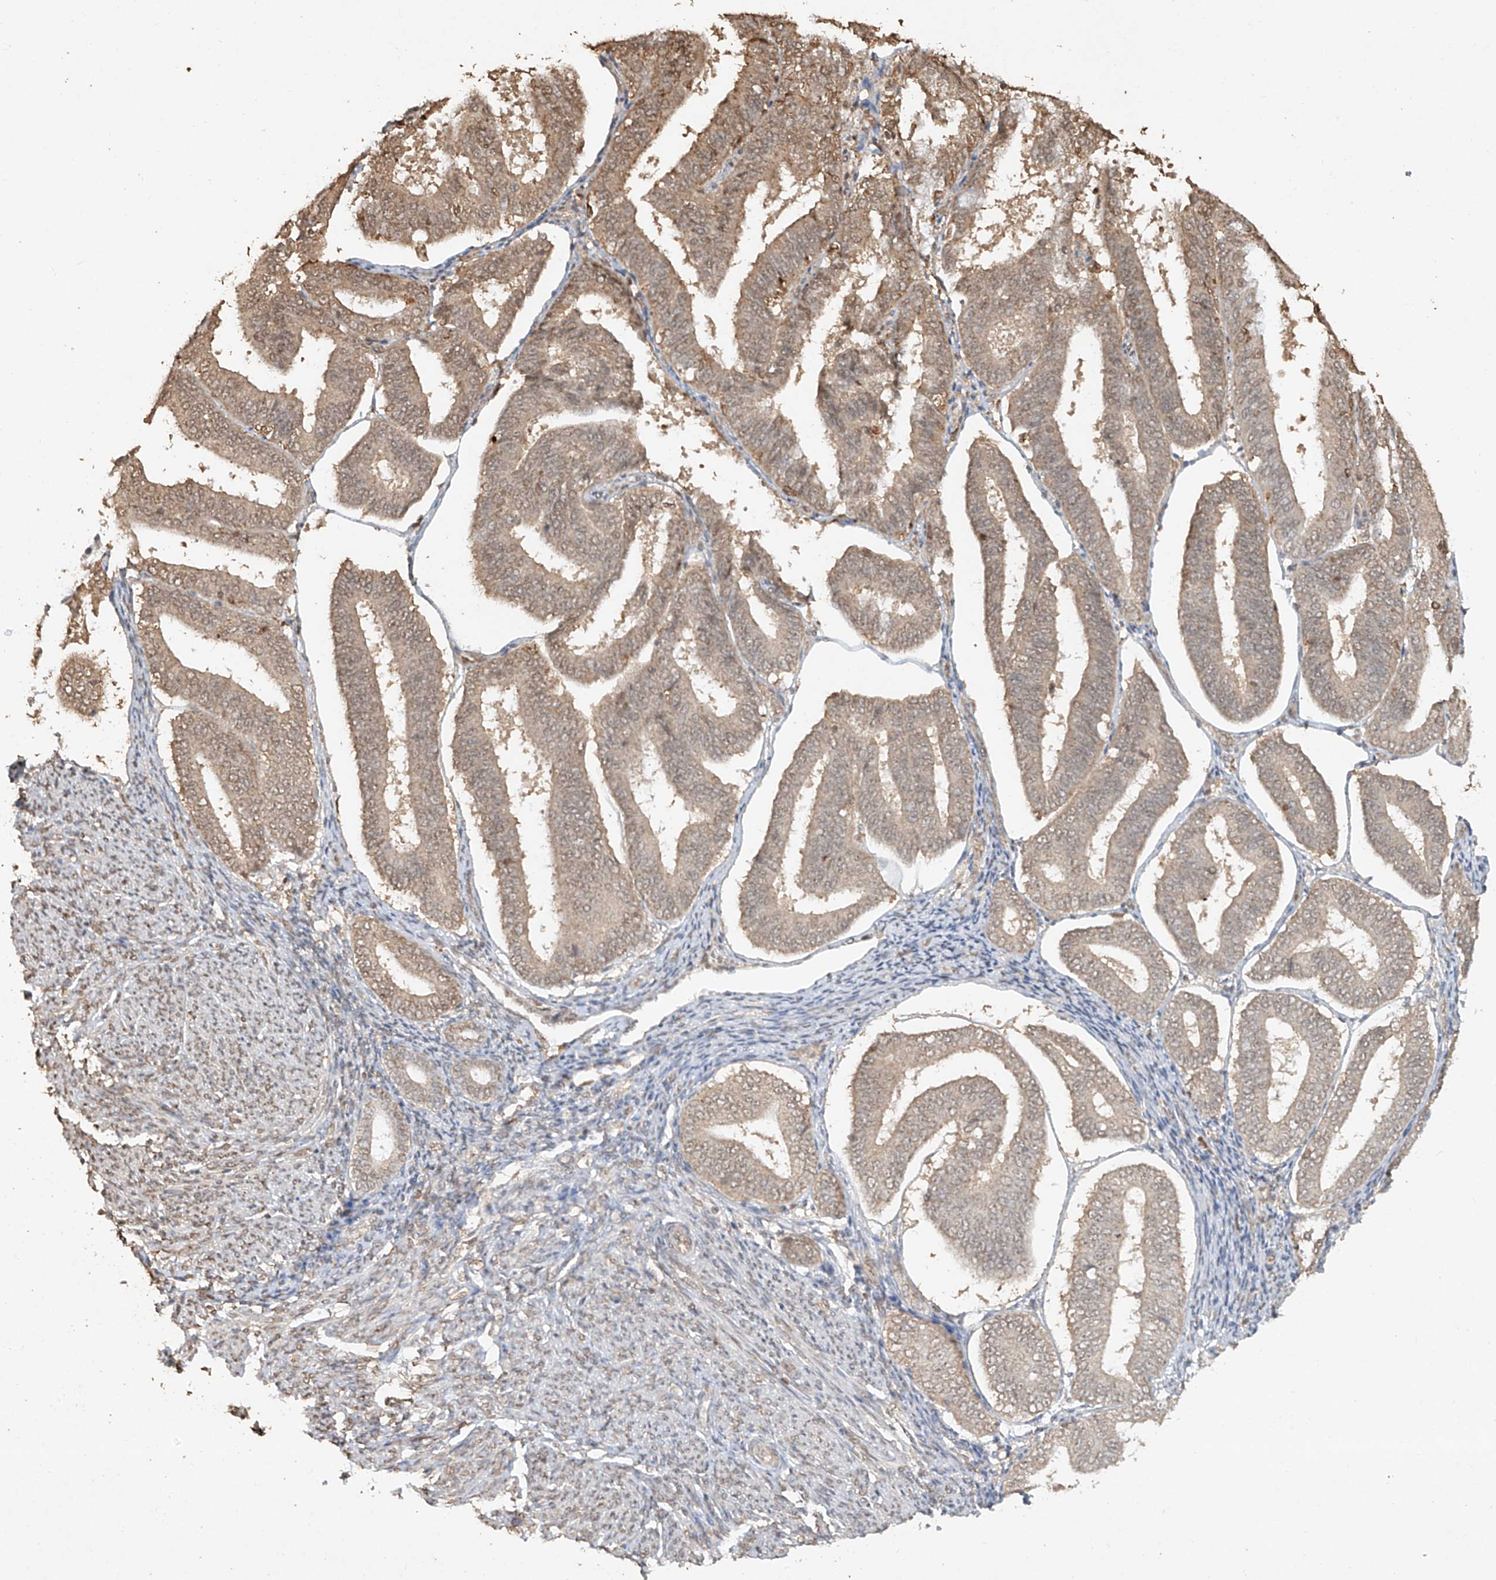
{"staining": {"intensity": "weak", "quantity": ">75%", "location": "cytoplasmic/membranous,nuclear"}, "tissue": "endometrial cancer", "cell_type": "Tumor cells", "image_type": "cancer", "snomed": [{"axis": "morphology", "description": "Adenocarcinoma, NOS"}, {"axis": "topography", "description": "Endometrium"}], "caption": "Tumor cells demonstrate weak cytoplasmic/membranous and nuclear expression in about >75% of cells in endometrial cancer (adenocarcinoma). The staining is performed using DAB (3,3'-diaminobenzidine) brown chromogen to label protein expression. The nuclei are counter-stained blue using hematoxylin.", "gene": "TIGAR", "patient": {"sex": "female", "age": 63}}